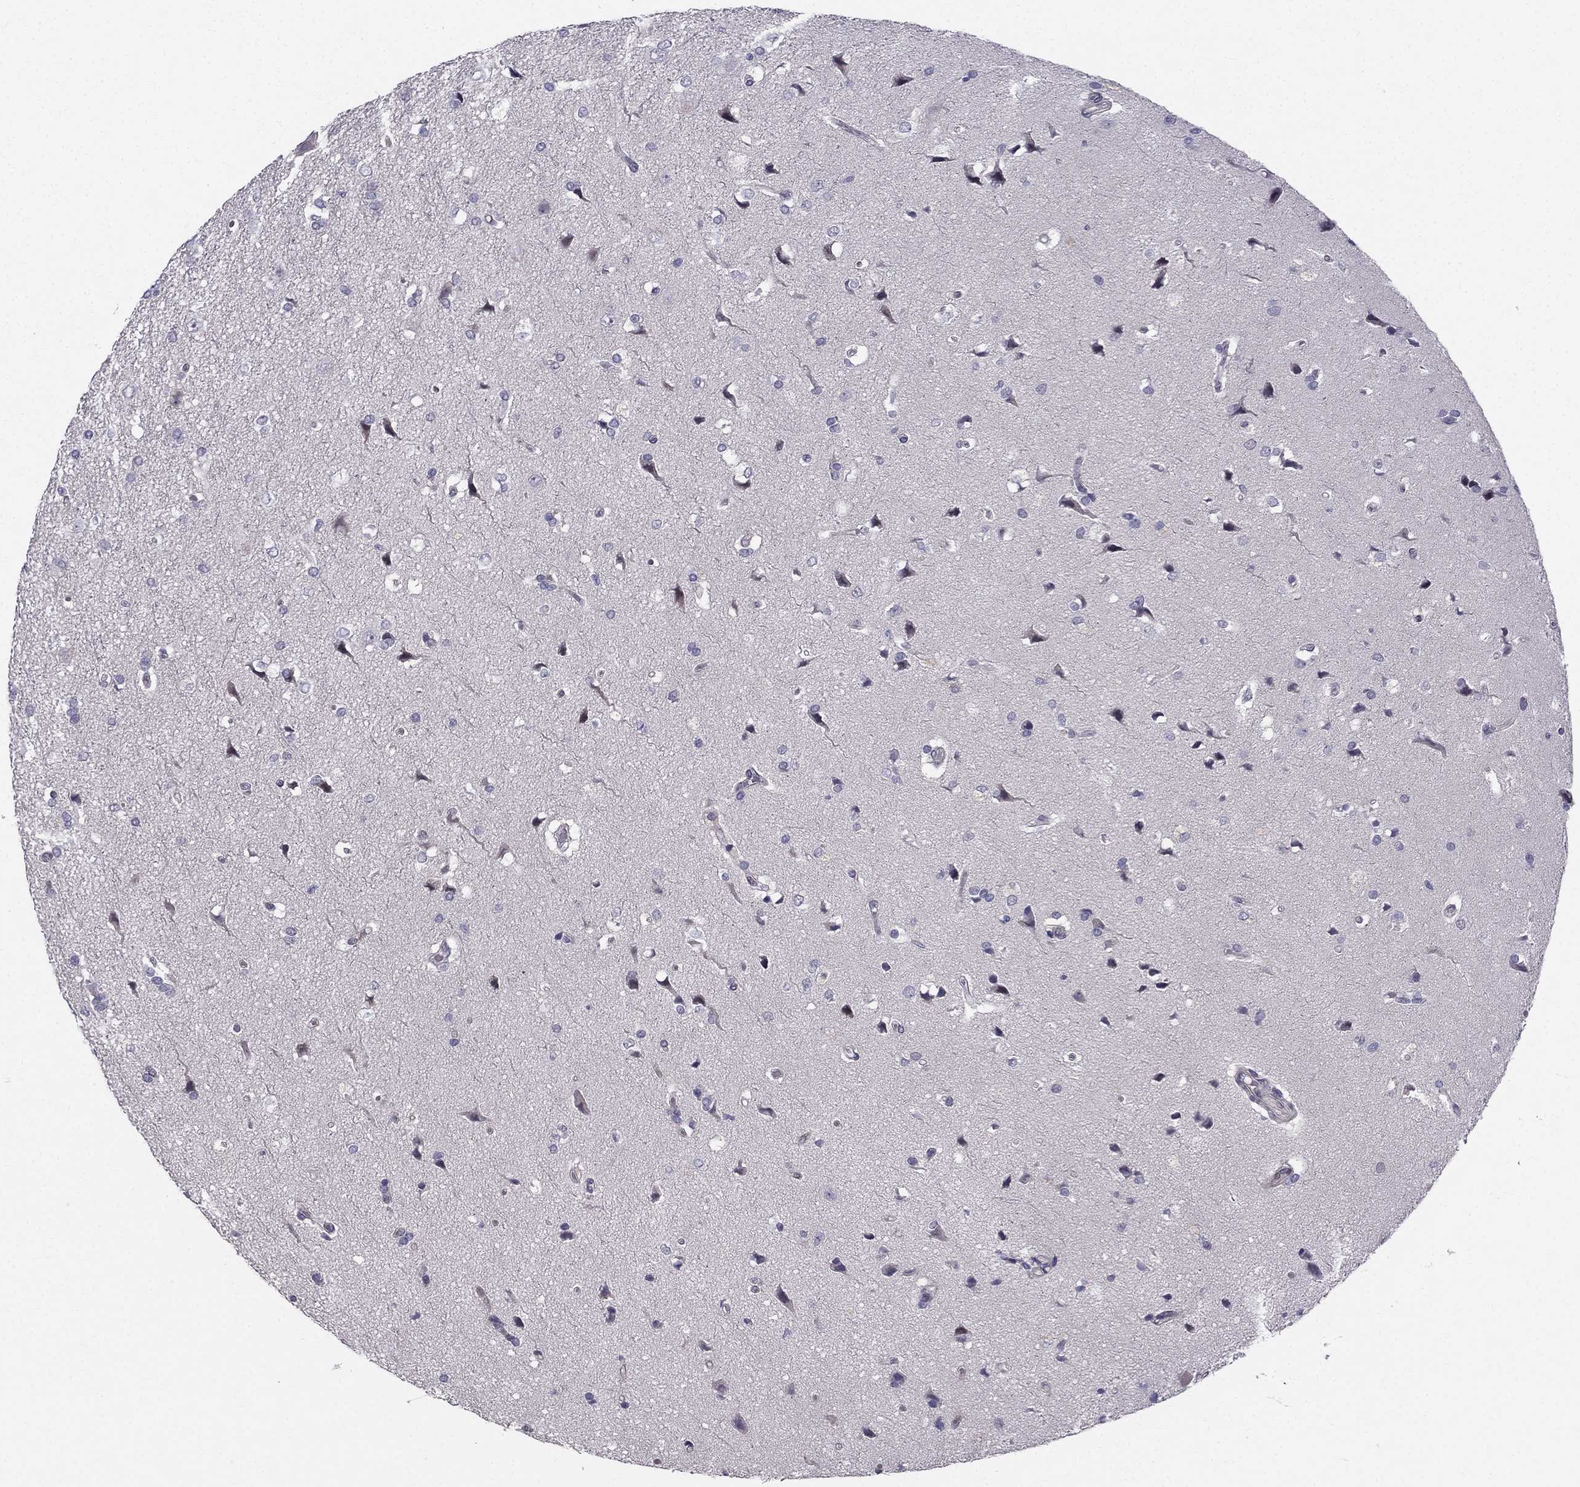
{"staining": {"intensity": "negative", "quantity": "none", "location": "none"}, "tissue": "glioma", "cell_type": "Tumor cells", "image_type": "cancer", "snomed": [{"axis": "morphology", "description": "Glioma, malignant, High grade"}, {"axis": "topography", "description": "Brain"}], "caption": "There is no significant expression in tumor cells of glioma.", "gene": "BAG5", "patient": {"sex": "female", "age": 63}}